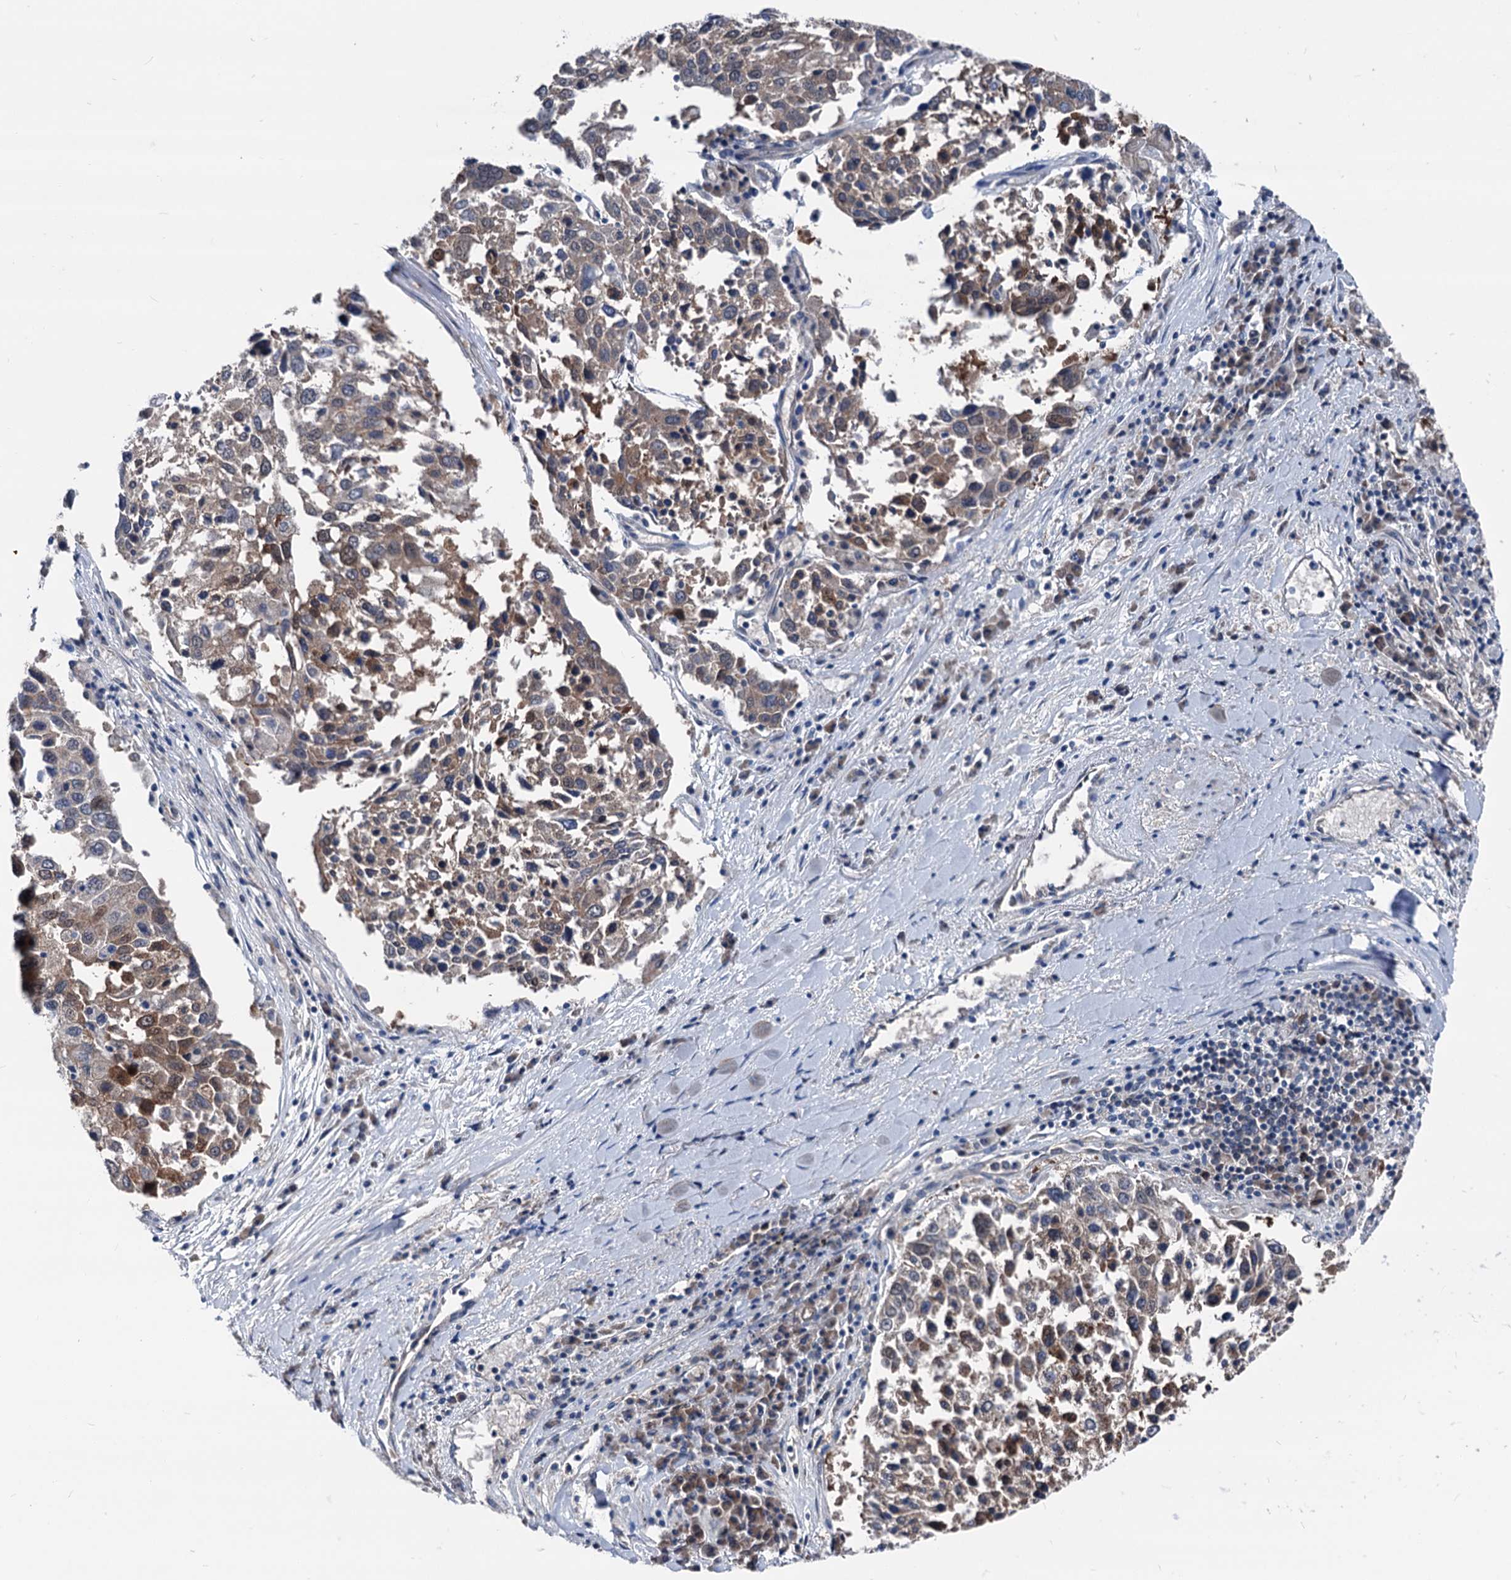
{"staining": {"intensity": "moderate", "quantity": ">75%", "location": "cytoplasmic/membranous"}, "tissue": "lung cancer", "cell_type": "Tumor cells", "image_type": "cancer", "snomed": [{"axis": "morphology", "description": "Squamous cell carcinoma, NOS"}, {"axis": "topography", "description": "Lung"}], "caption": "Human lung squamous cell carcinoma stained with a brown dye demonstrates moderate cytoplasmic/membranous positive expression in approximately >75% of tumor cells.", "gene": "GLO1", "patient": {"sex": "male", "age": 65}}